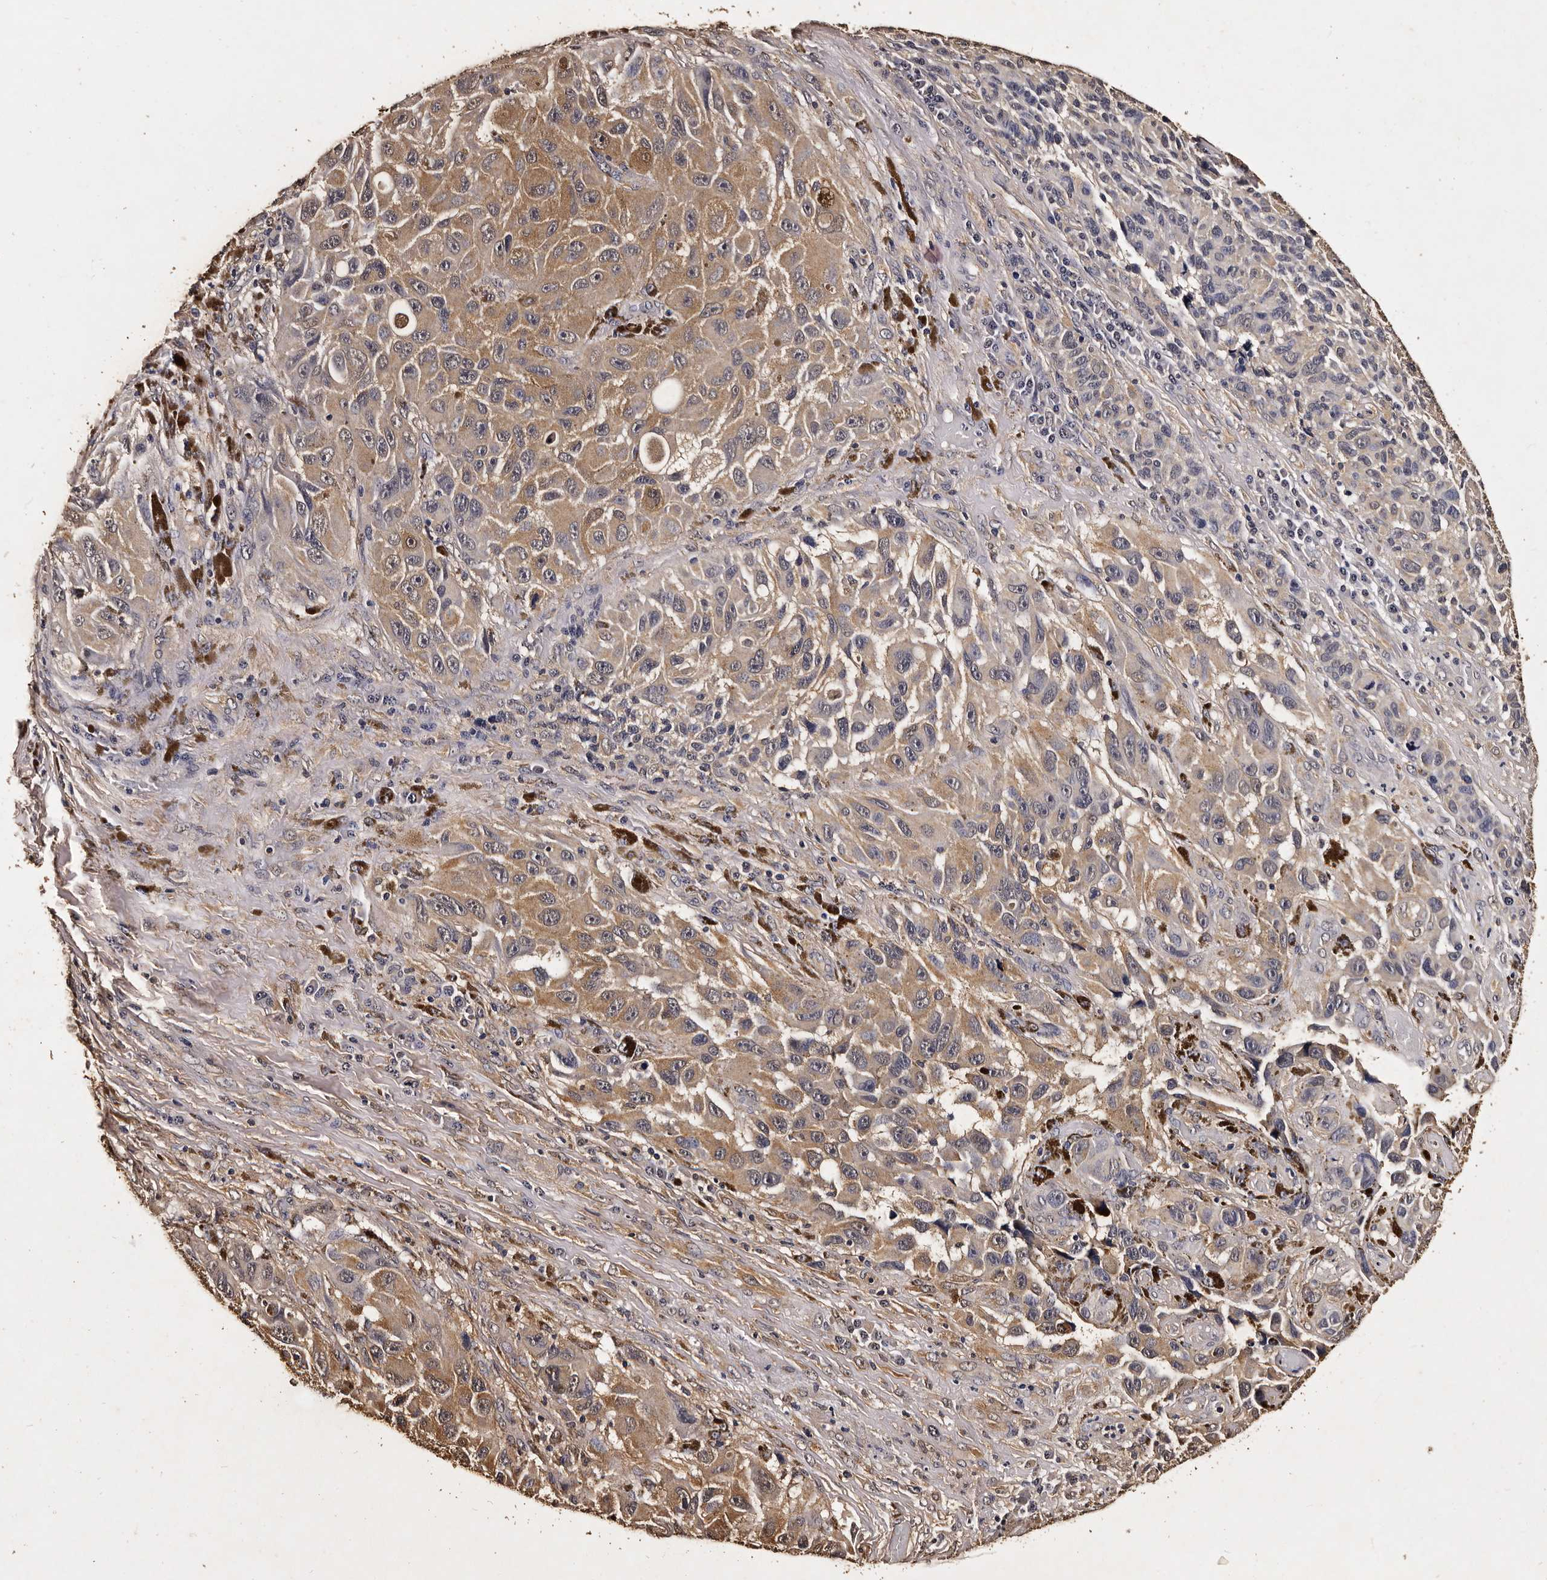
{"staining": {"intensity": "moderate", "quantity": ">75%", "location": "cytoplasmic/membranous"}, "tissue": "melanoma", "cell_type": "Tumor cells", "image_type": "cancer", "snomed": [{"axis": "morphology", "description": "Malignant melanoma, NOS"}, {"axis": "topography", "description": "Skin"}], "caption": "DAB (3,3'-diaminobenzidine) immunohistochemical staining of malignant melanoma displays moderate cytoplasmic/membranous protein positivity in approximately >75% of tumor cells.", "gene": "PARS2", "patient": {"sex": "female", "age": 73}}